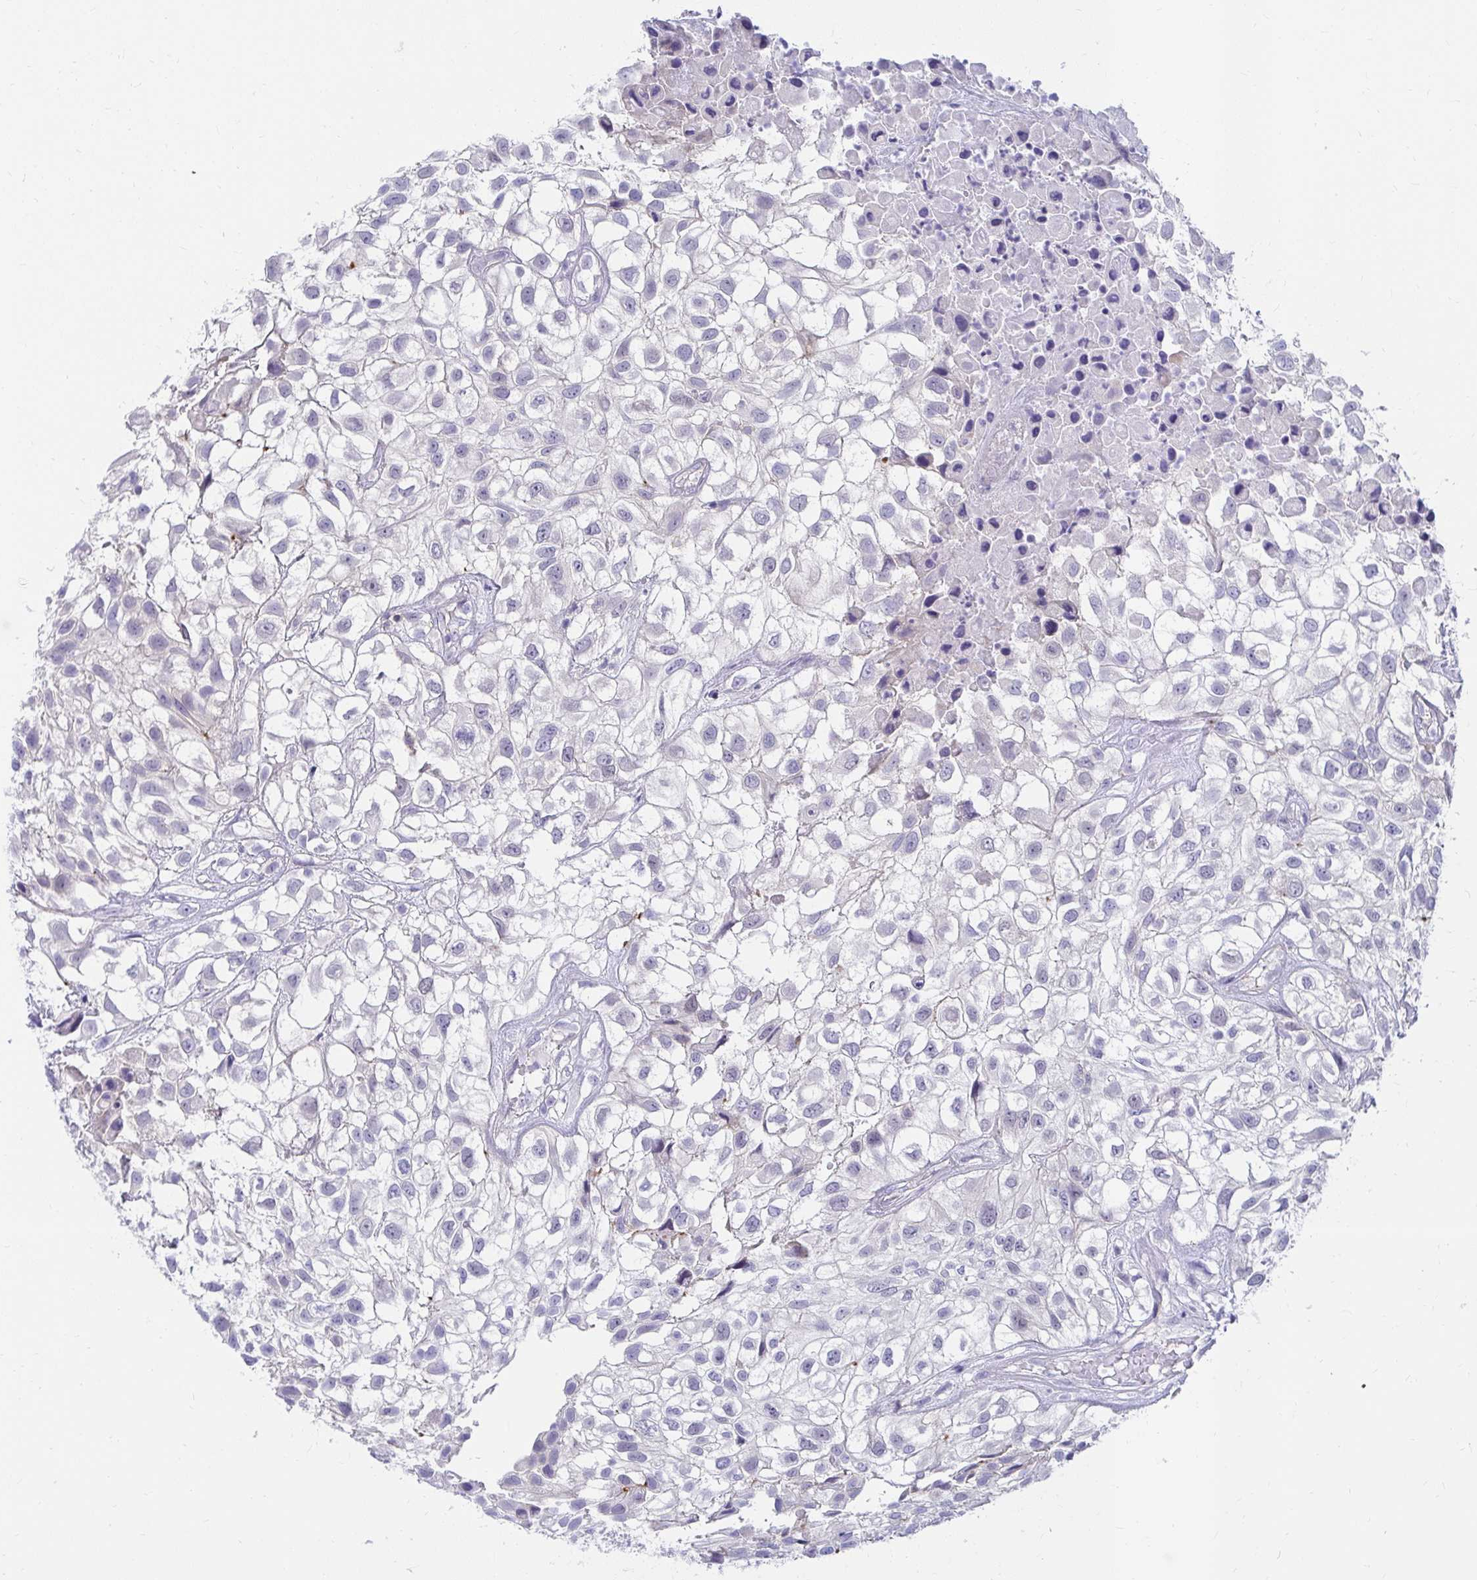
{"staining": {"intensity": "negative", "quantity": "none", "location": "none"}, "tissue": "urothelial cancer", "cell_type": "Tumor cells", "image_type": "cancer", "snomed": [{"axis": "morphology", "description": "Urothelial carcinoma, High grade"}, {"axis": "topography", "description": "Urinary bladder"}], "caption": "Histopathology image shows no protein staining in tumor cells of urothelial carcinoma (high-grade) tissue.", "gene": "C19orf81", "patient": {"sex": "male", "age": 56}}